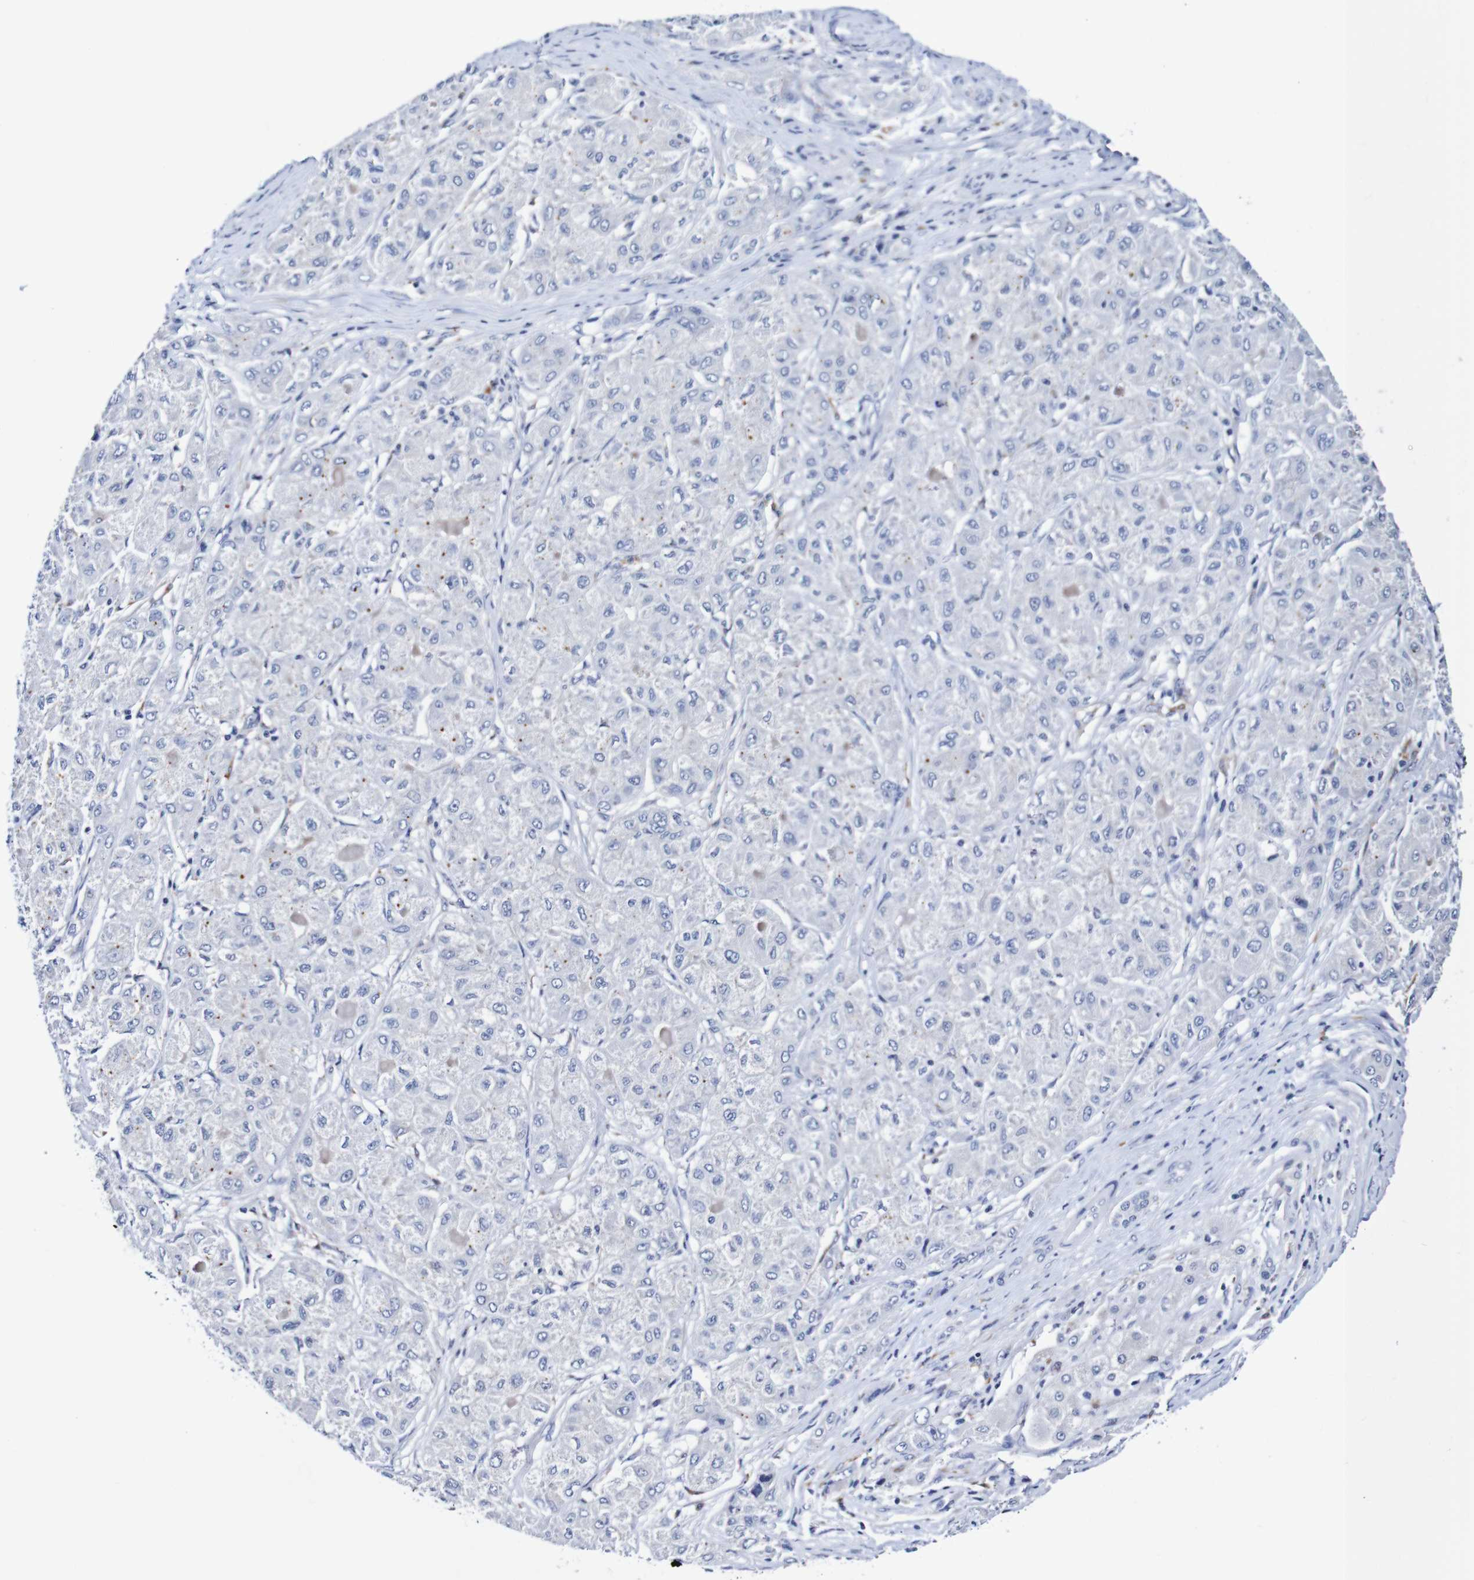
{"staining": {"intensity": "negative", "quantity": "none", "location": "none"}, "tissue": "liver cancer", "cell_type": "Tumor cells", "image_type": "cancer", "snomed": [{"axis": "morphology", "description": "Carcinoma, Hepatocellular, NOS"}, {"axis": "topography", "description": "Liver"}], "caption": "A high-resolution histopathology image shows immunohistochemistry staining of liver cancer, which demonstrates no significant expression in tumor cells. (Stains: DAB (3,3'-diaminobenzidine) IHC with hematoxylin counter stain, Microscopy: brightfield microscopy at high magnification).", "gene": "SEZ6", "patient": {"sex": "male", "age": 80}}